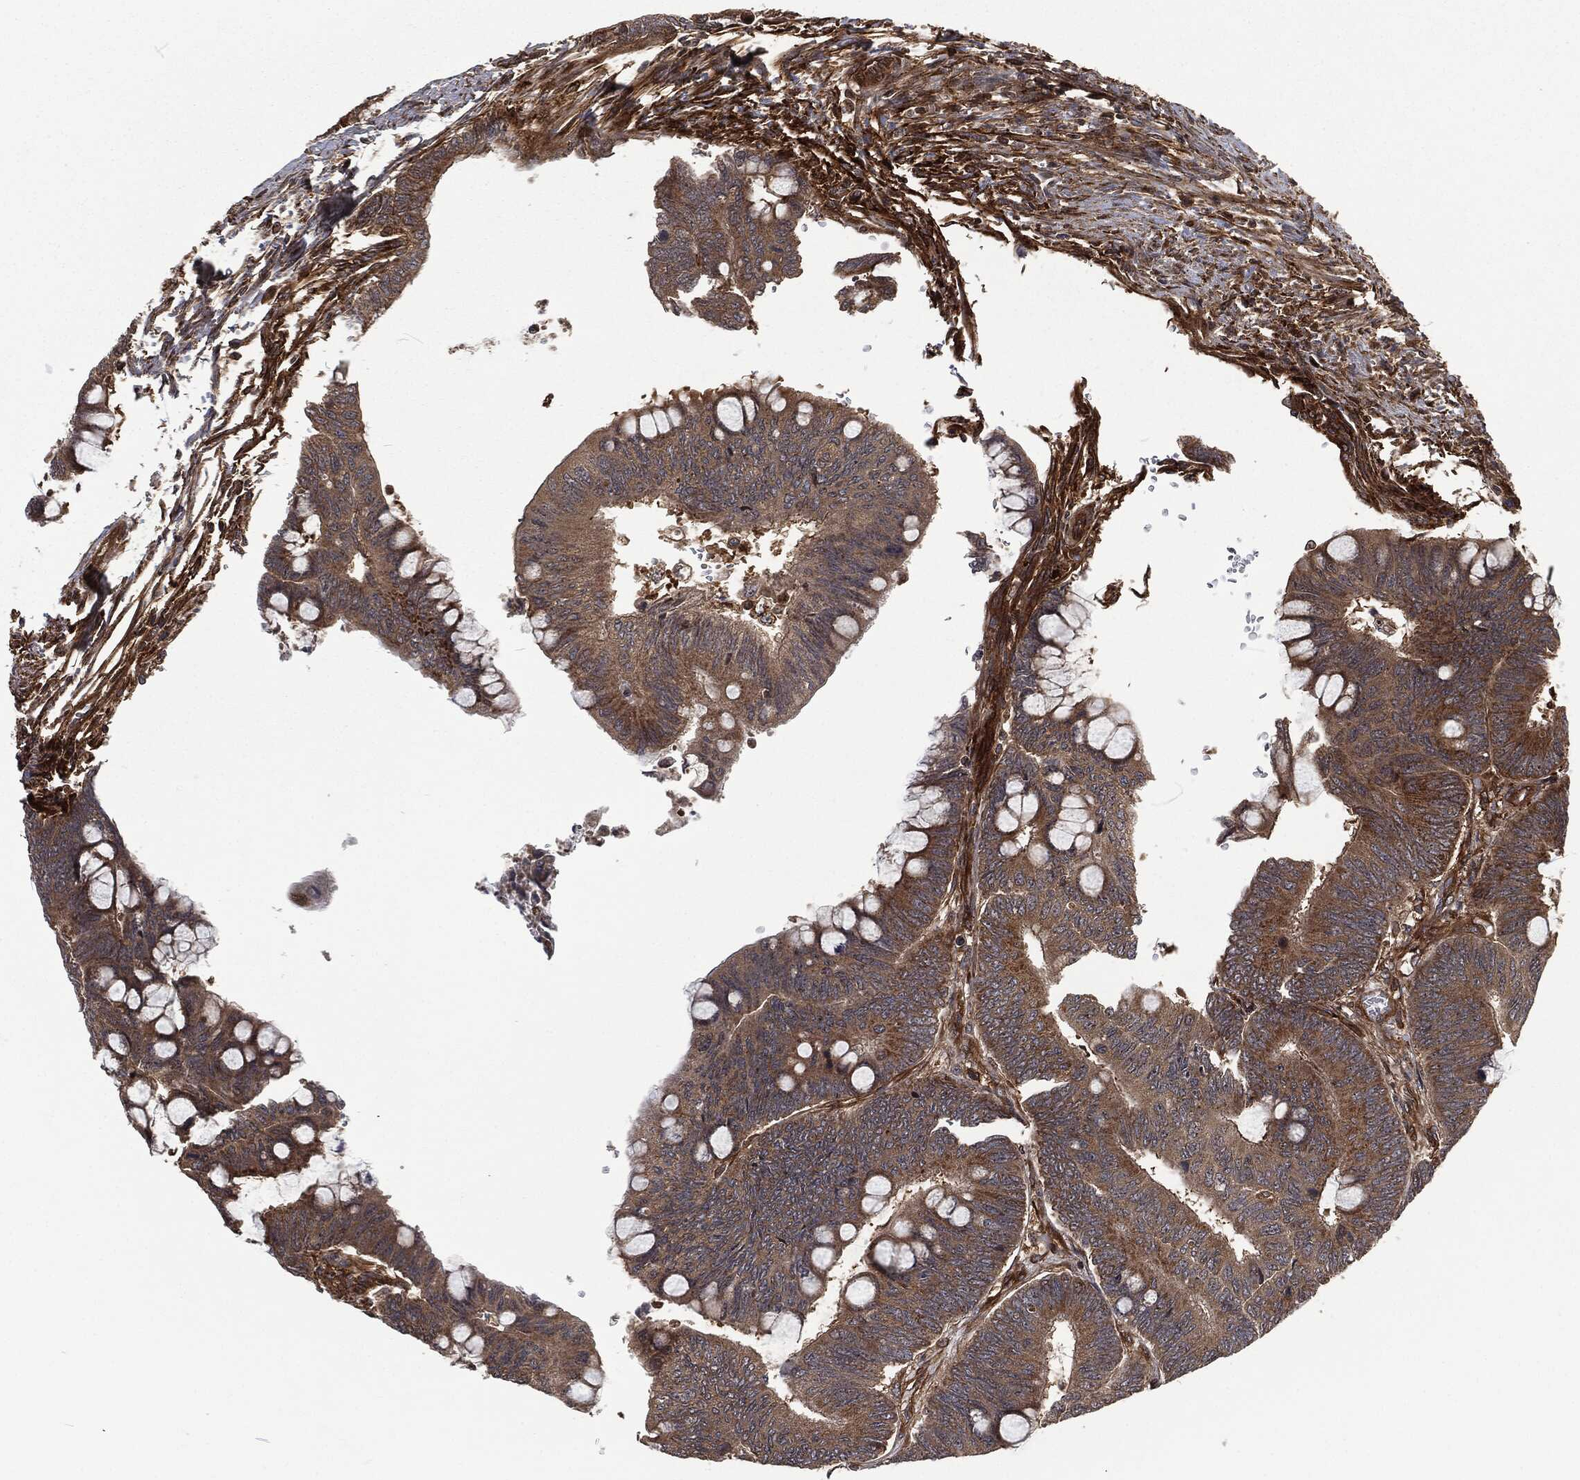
{"staining": {"intensity": "weak", "quantity": ">75%", "location": "cytoplasmic/membranous"}, "tissue": "colorectal cancer", "cell_type": "Tumor cells", "image_type": "cancer", "snomed": [{"axis": "morphology", "description": "Normal tissue, NOS"}, {"axis": "morphology", "description": "Adenocarcinoma, NOS"}, {"axis": "topography", "description": "Rectum"}, {"axis": "topography", "description": "Peripheral nerve tissue"}], "caption": "Immunohistochemistry of colorectal cancer (adenocarcinoma) exhibits low levels of weak cytoplasmic/membranous staining in about >75% of tumor cells.", "gene": "RFTN1", "patient": {"sex": "male", "age": 92}}